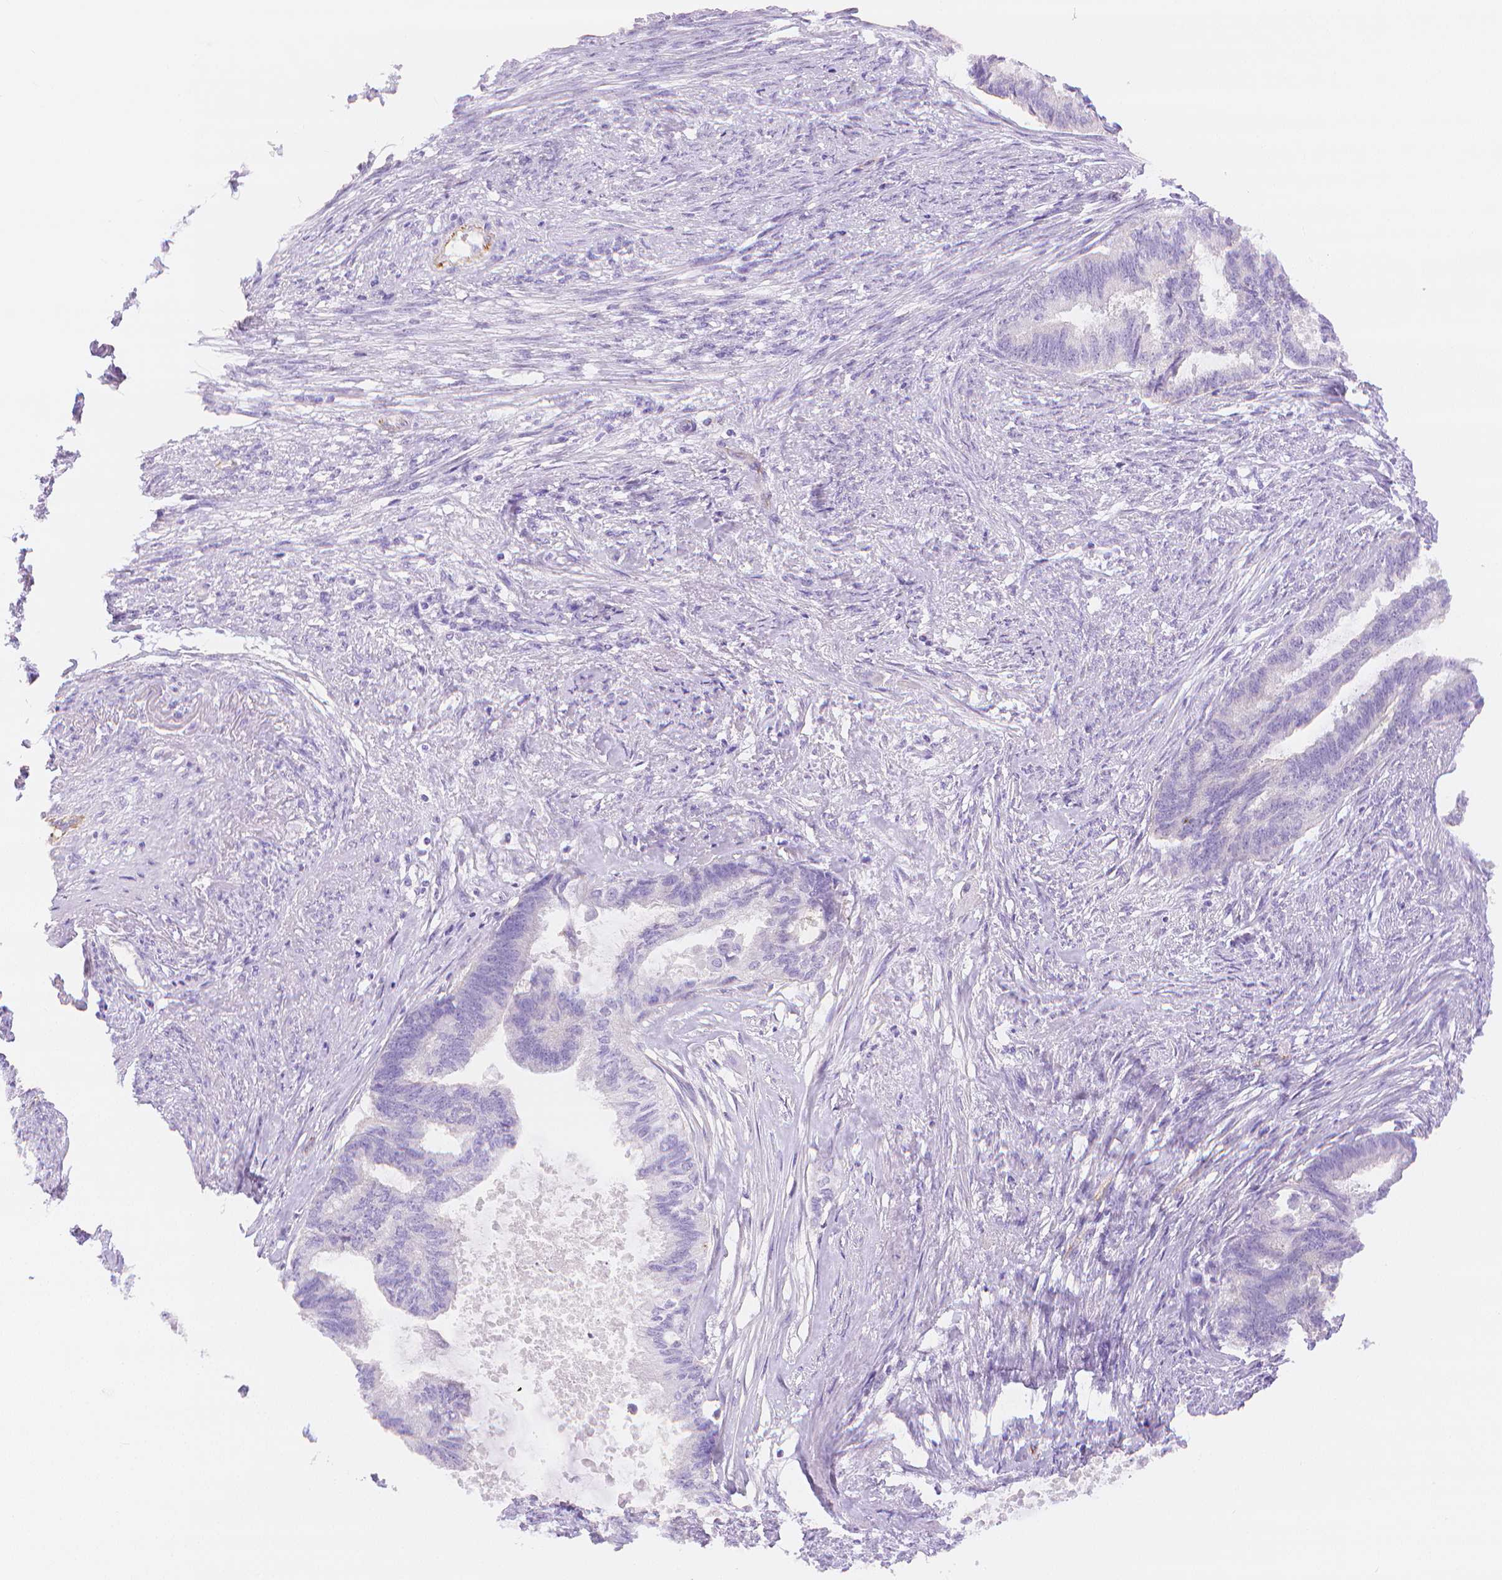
{"staining": {"intensity": "negative", "quantity": "none", "location": "none"}, "tissue": "endometrial cancer", "cell_type": "Tumor cells", "image_type": "cancer", "snomed": [{"axis": "morphology", "description": "Adenocarcinoma, NOS"}, {"axis": "topography", "description": "Endometrium"}], "caption": "A high-resolution histopathology image shows IHC staining of endometrial cancer, which demonstrates no significant positivity in tumor cells.", "gene": "SLC27A5", "patient": {"sex": "female", "age": 86}}